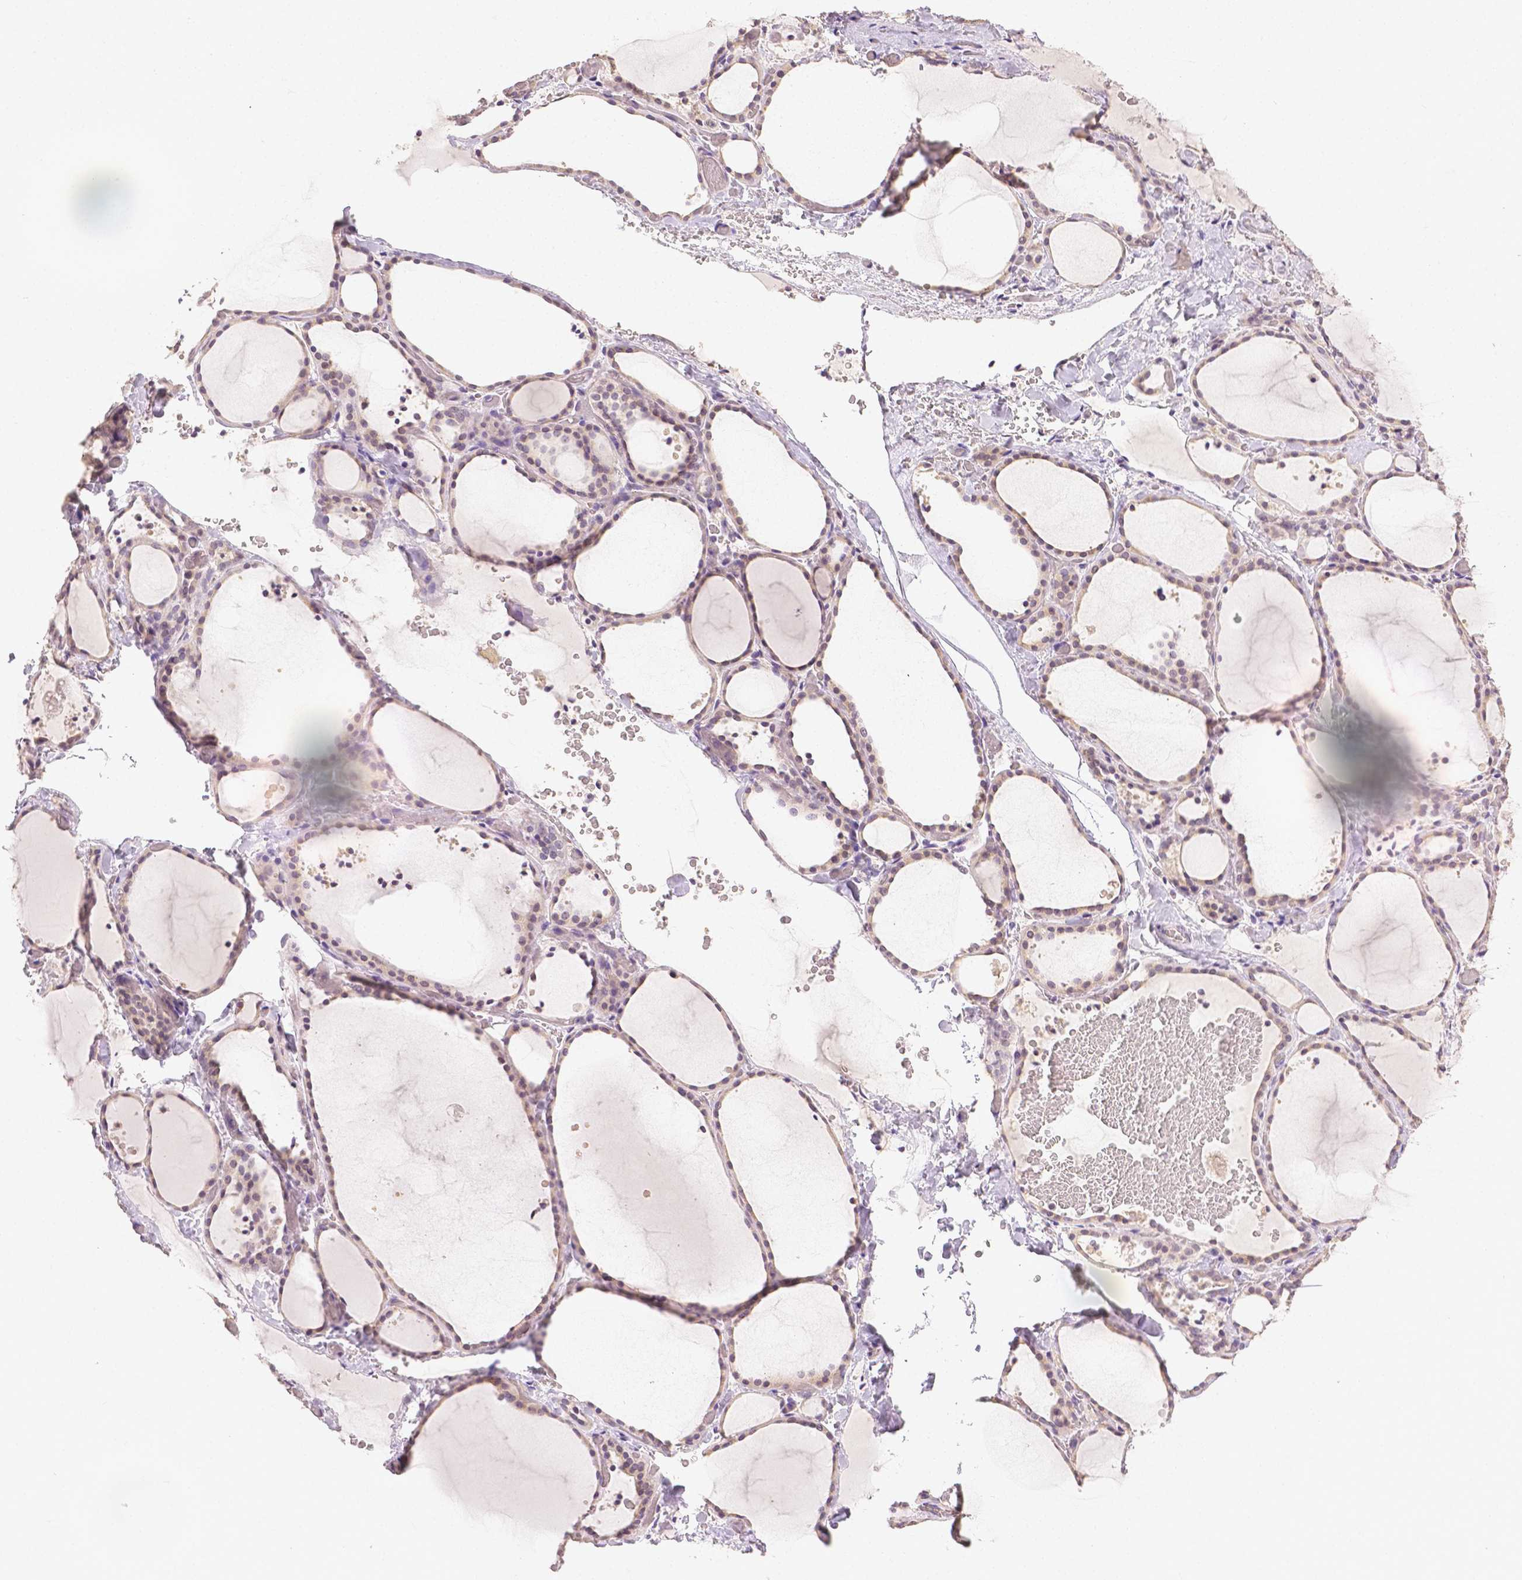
{"staining": {"intensity": "weak", "quantity": "25%-75%", "location": "cytoplasmic/membranous"}, "tissue": "thyroid gland", "cell_type": "Glandular cells", "image_type": "normal", "snomed": [{"axis": "morphology", "description": "Normal tissue, NOS"}, {"axis": "topography", "description": "Thyroid gland"}], "caption": "This is a photomicrograph of IHC staining of benign thyroid gland, which shows weak staining in the cytoplasmic/membranous of glandular cells.", "gene": "TGM1", "patient": {"sex": "female", "age": 36}}